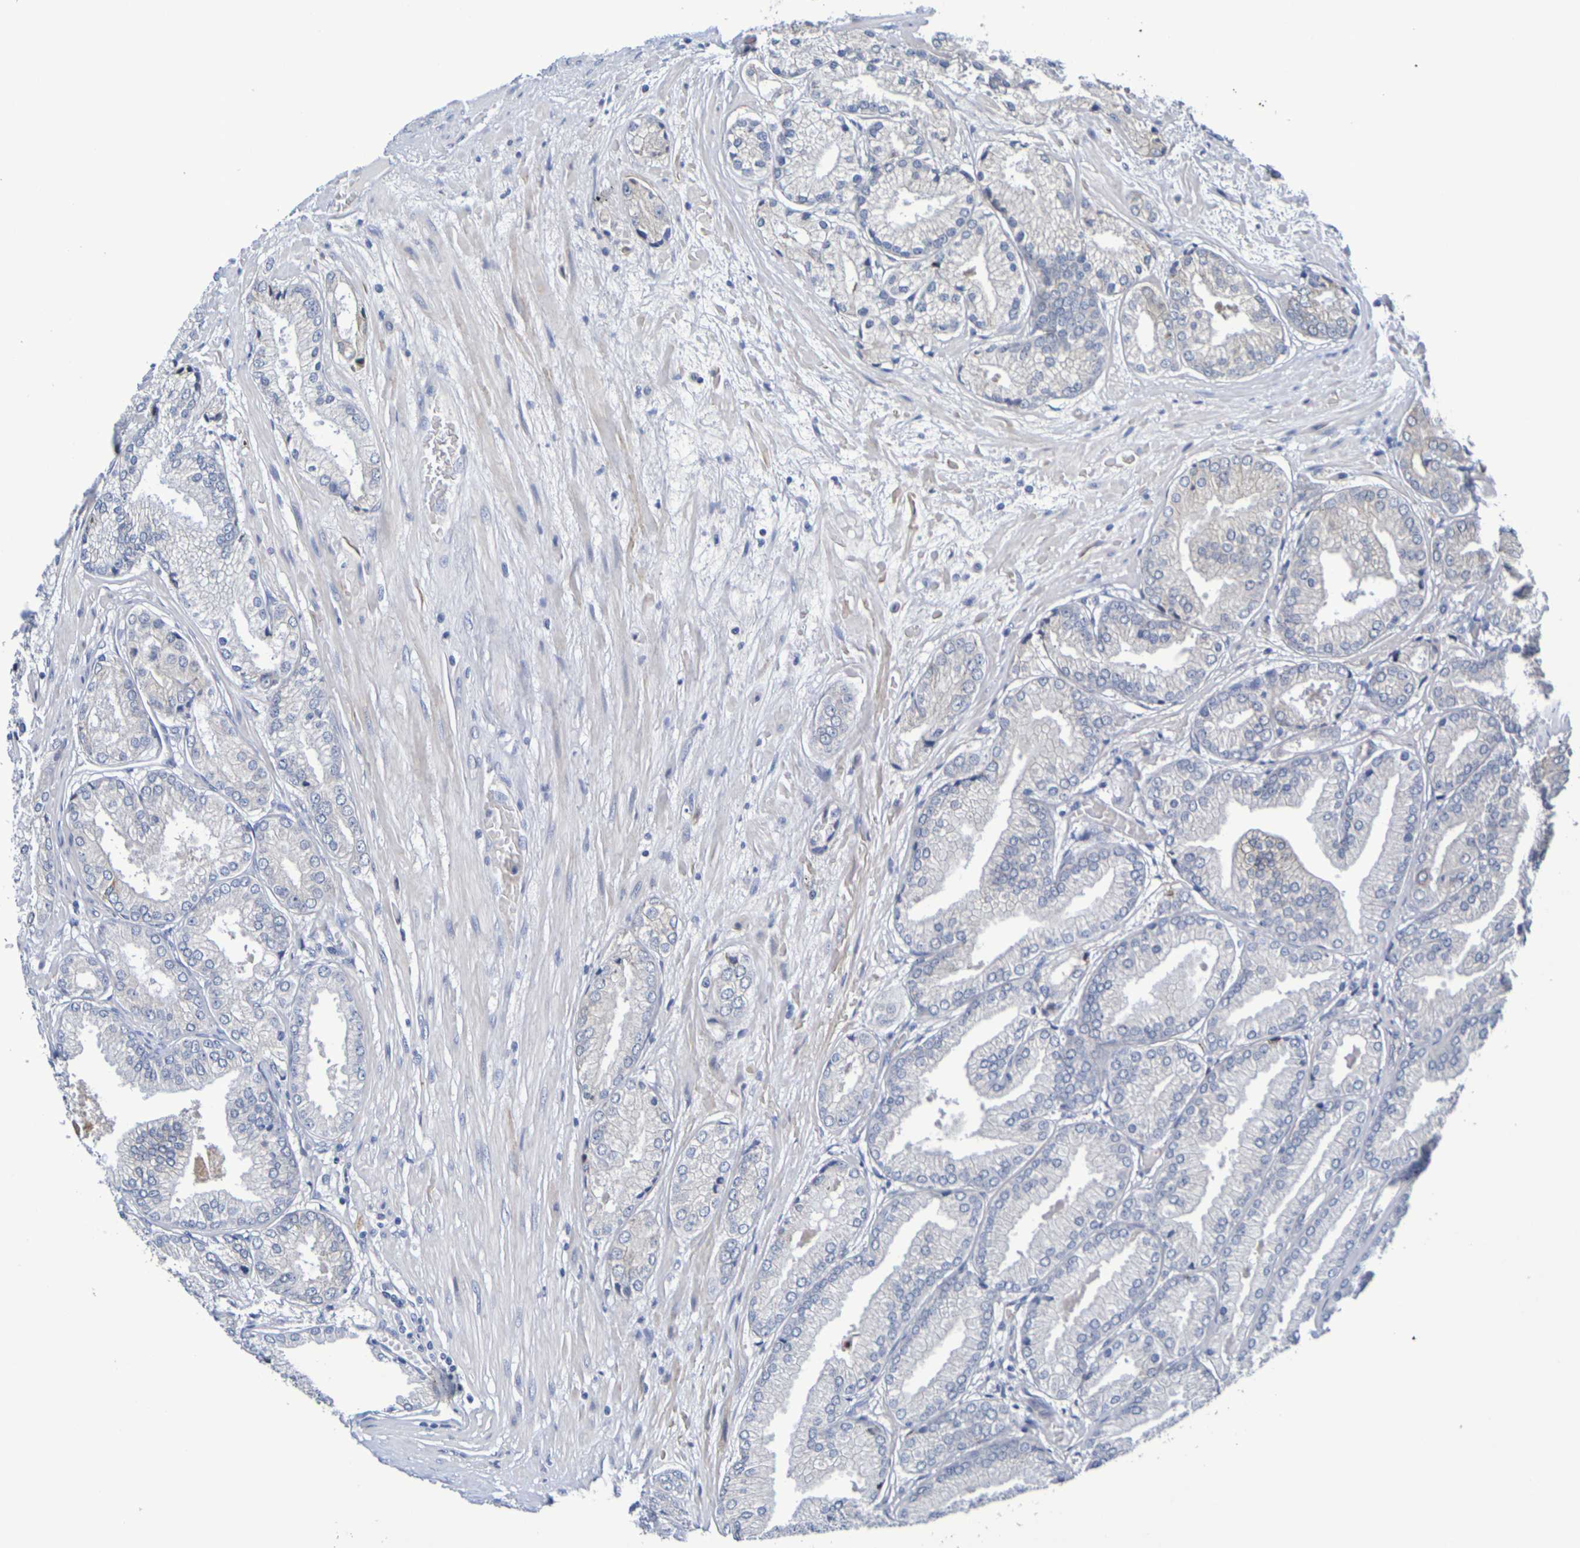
{"staining": {"intensity": "negative", "quantity": "none", "location": "none"}, "tissue": "prostate cancer", "cell_type": "Tumor cells", "image_type": "cancer", "snomed": [{"axis": "morphology", "description": "Adenocarcinoma, High grade"}, {"axis": "topography", "description": "Prostate"}], "caption": "DAB (3,3'-diaminobenzidine) immunohistochemical staining of human prostate cancer shows no significant expression in tumor cells.", "gene": "SDC4", "patient": {"sex": "male", "age": 59}}